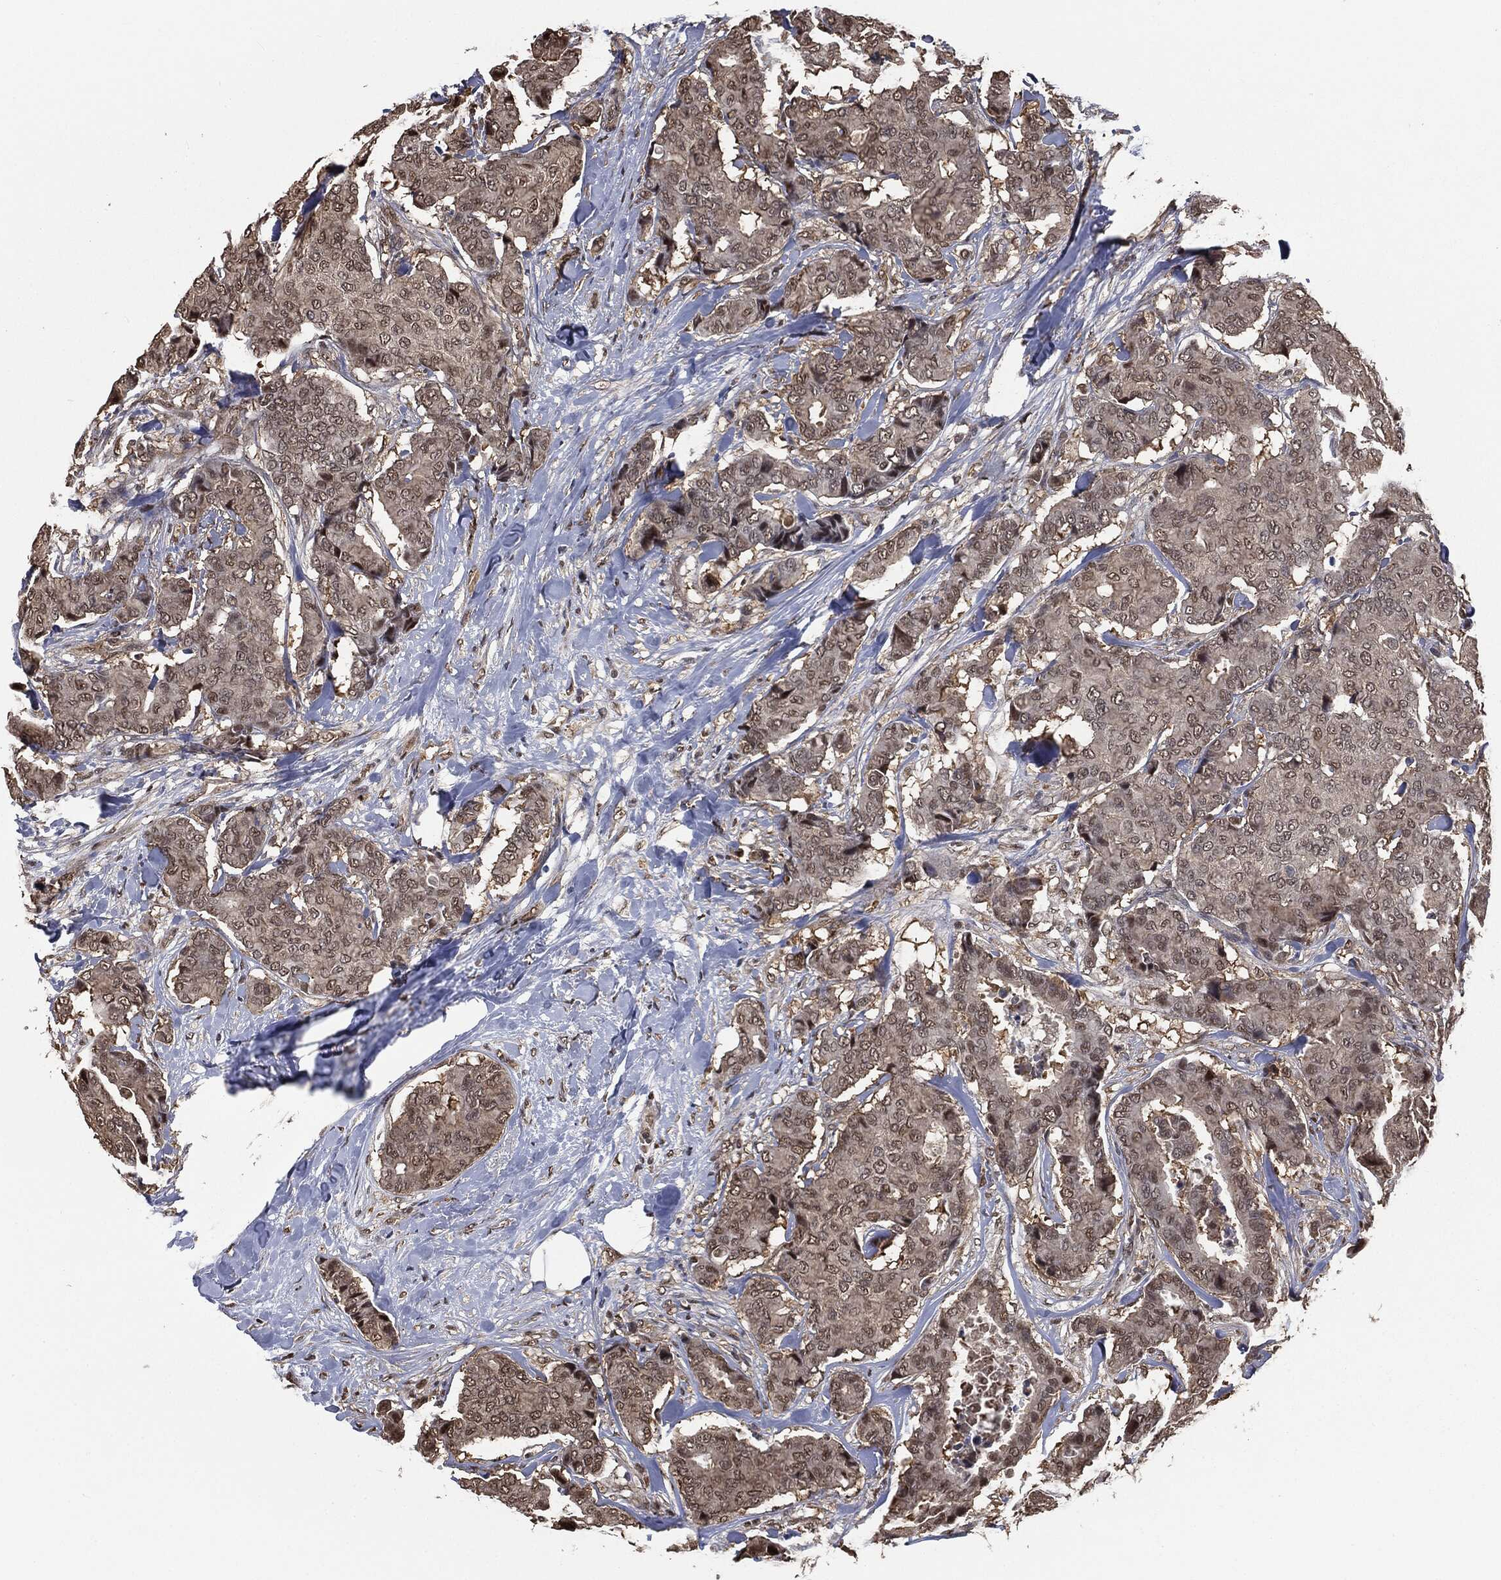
{"staining": {"intensity": "weak", "quantity": ">75%", "location": "cytoplasmic/membranous,nuclear"}, "tissue": "breast cancer", "cell_type": "Tumor cells", "image_type": "cancer", "snomed": [{"axis": "morphology", "description": "Duct carcinoma"}, {"axis": "topography", "description": "Breast"}], "caption": "A high-resolution image shows immunohistochemistry (IHC) staining of invasive ductal carcinoma (breast), which shows weak cytoplasmic/membranous and nuclear staining in approximately >75% of tumor cells.", "gene": "SHLD2", "patient": {"sex": "female", "age": 75}}